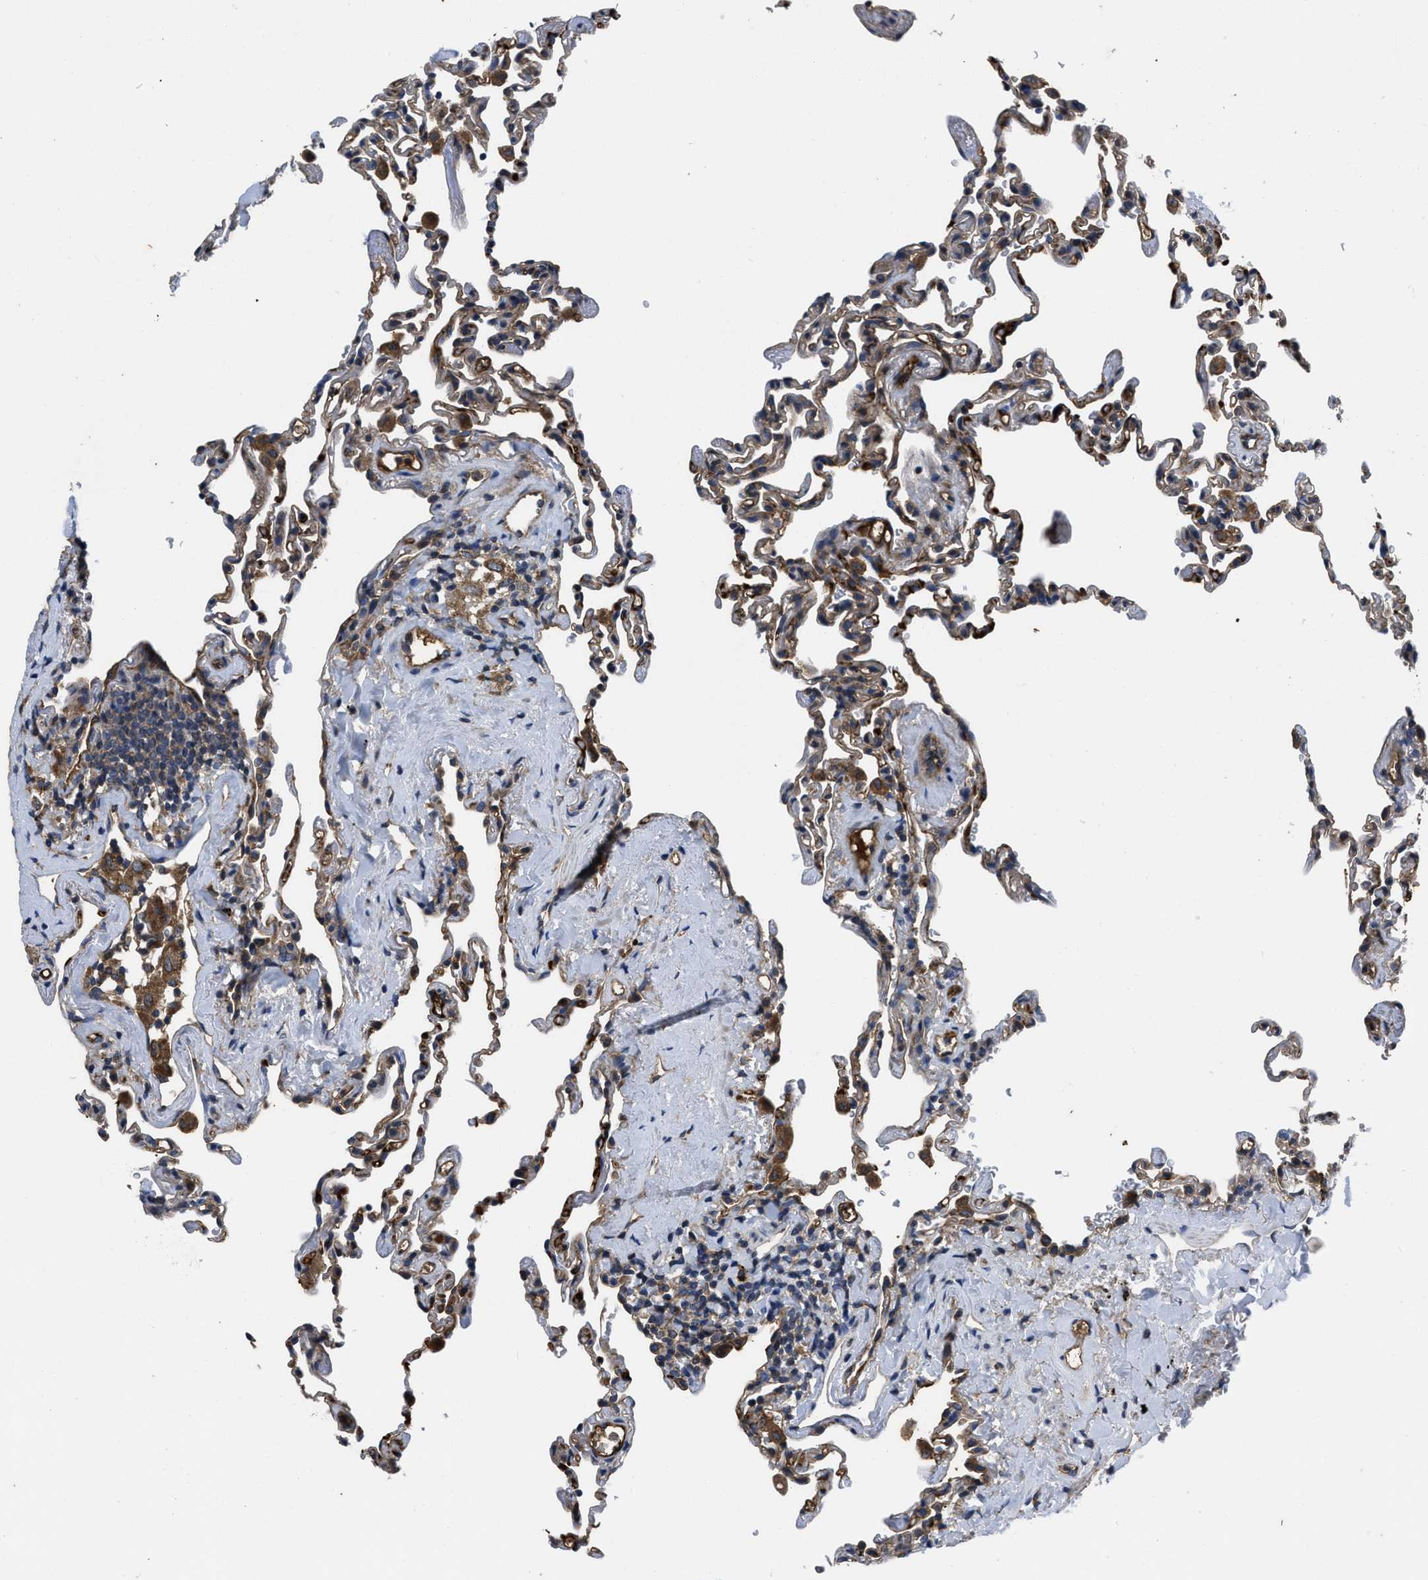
{"staining": {"intensity": "moderate", "quantity": "25%-75%", "location": "cytoplasmic/membranous"}, "tissue": "lung", "cell_type": "Alveolar cells", "image_type": "normal", "snomed": [{"axis": "morphology", "description": "Normal tissue, NOS"}, {"axis": "topography", "description": "Lung"}], "caption": "Brown immunohistochemical staining in normal lung demonstrates moderate cytoplasmic/membranous expression in about 25%-75% of alveolar cells. (IHC, brightfield microscopy, high magnification).", "gene": "ERC1", "patient": {"sex": "male", "age": 59}}